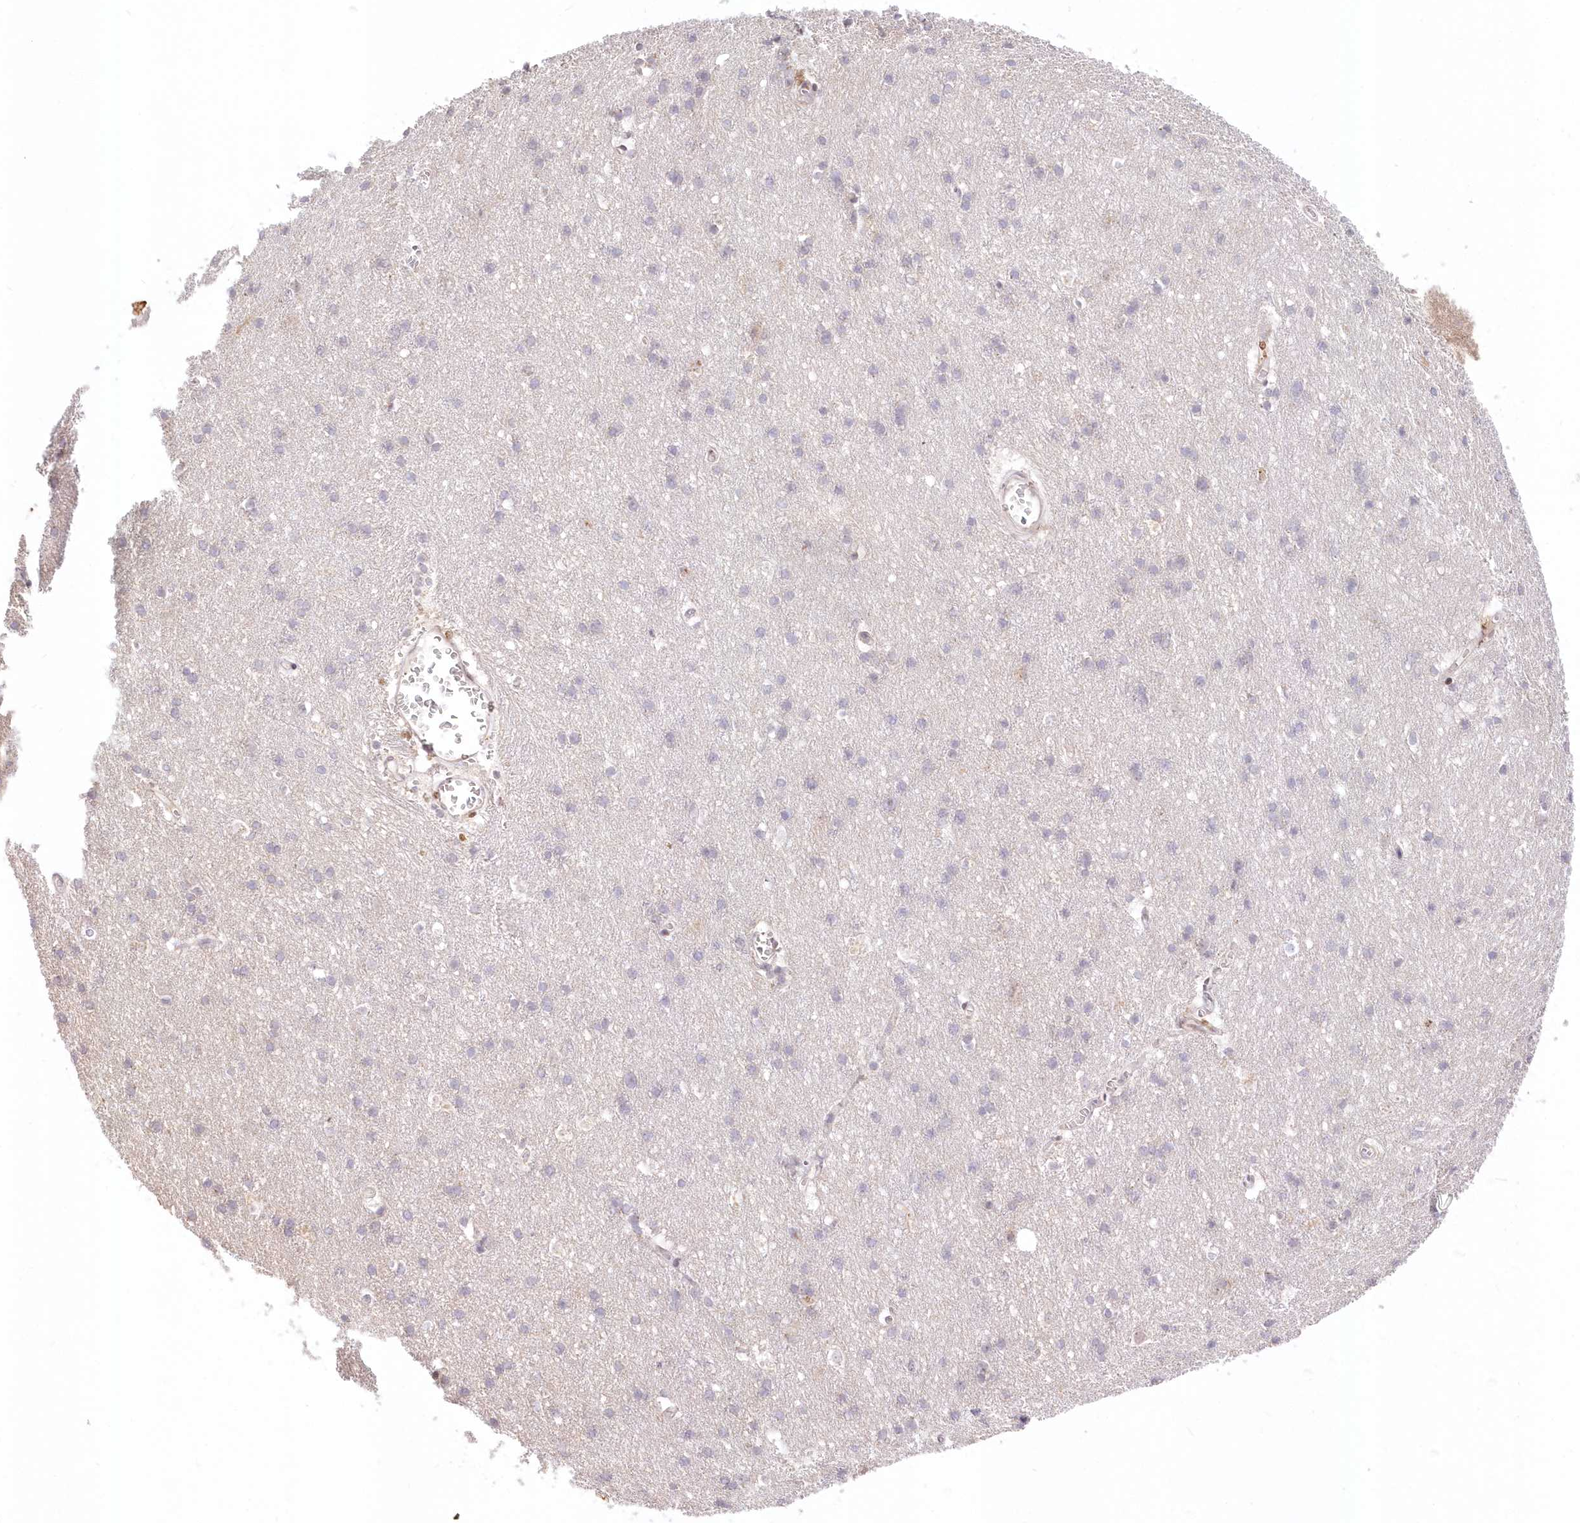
{"staining": {"intensity": "negative", "quantity": "none", "location": "none"}, "tissue": "cerebral cortex", "cell_type": "Endothelial cells", "image_type": "normal", "snomed": [{"axis": "morphology", "description": "Normal tissue, NOS"}, {"axis": "topography", "description": "Cerebral cortex"}], "caption": "DAB (3,3'-diaminobenzidine) immunohistochemical staining of unremarkable cerebral cortex shows no significant expression in endothelial cells.", "gene": "MTMR3", "patient": {"sex": "male", "age": 54}}